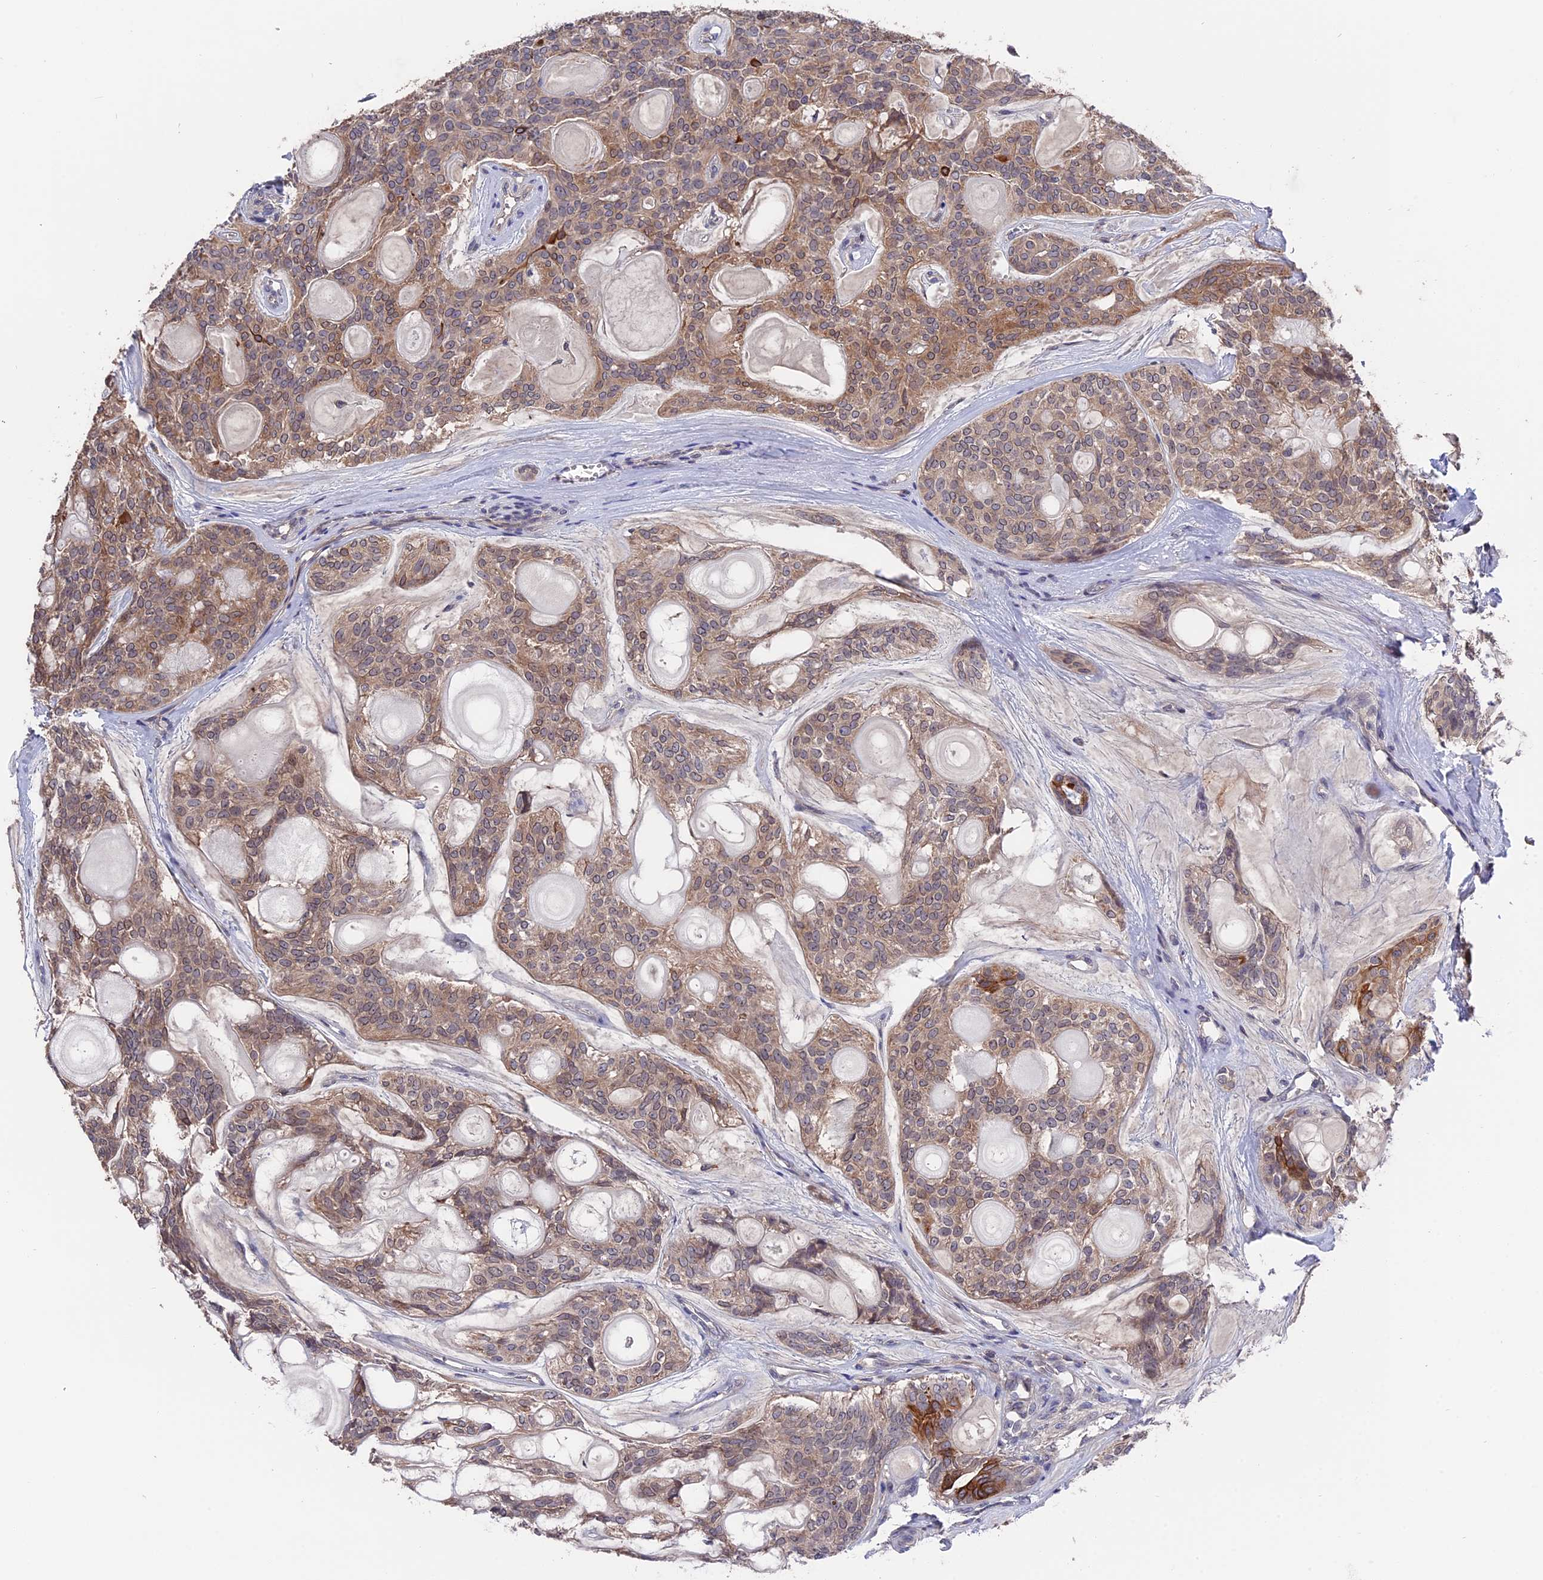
{"staining": {"intensity": "moderate", "quantity": "25%-75%", "location": "cytoplasmic/membranous"}, "tissue": "head and neck cancer", "cell_type": "Tumor cells", "image_type": "cancer", "snomed": [{"axis": "morphology", "description": "Adenocarcinoma, NOS"}, {"axis": "topography", "description": "Head-Neck"}], "caption": "Immunohistochemical staining of adenocarcinoma (head and neck) displays medium levels of moderate cytoplasmic/membranous protein positivity in approximately 25%-75% of tumor cells.", "gene": "ZCCHC2", "patient": {"sex": "male", "age": 66}}